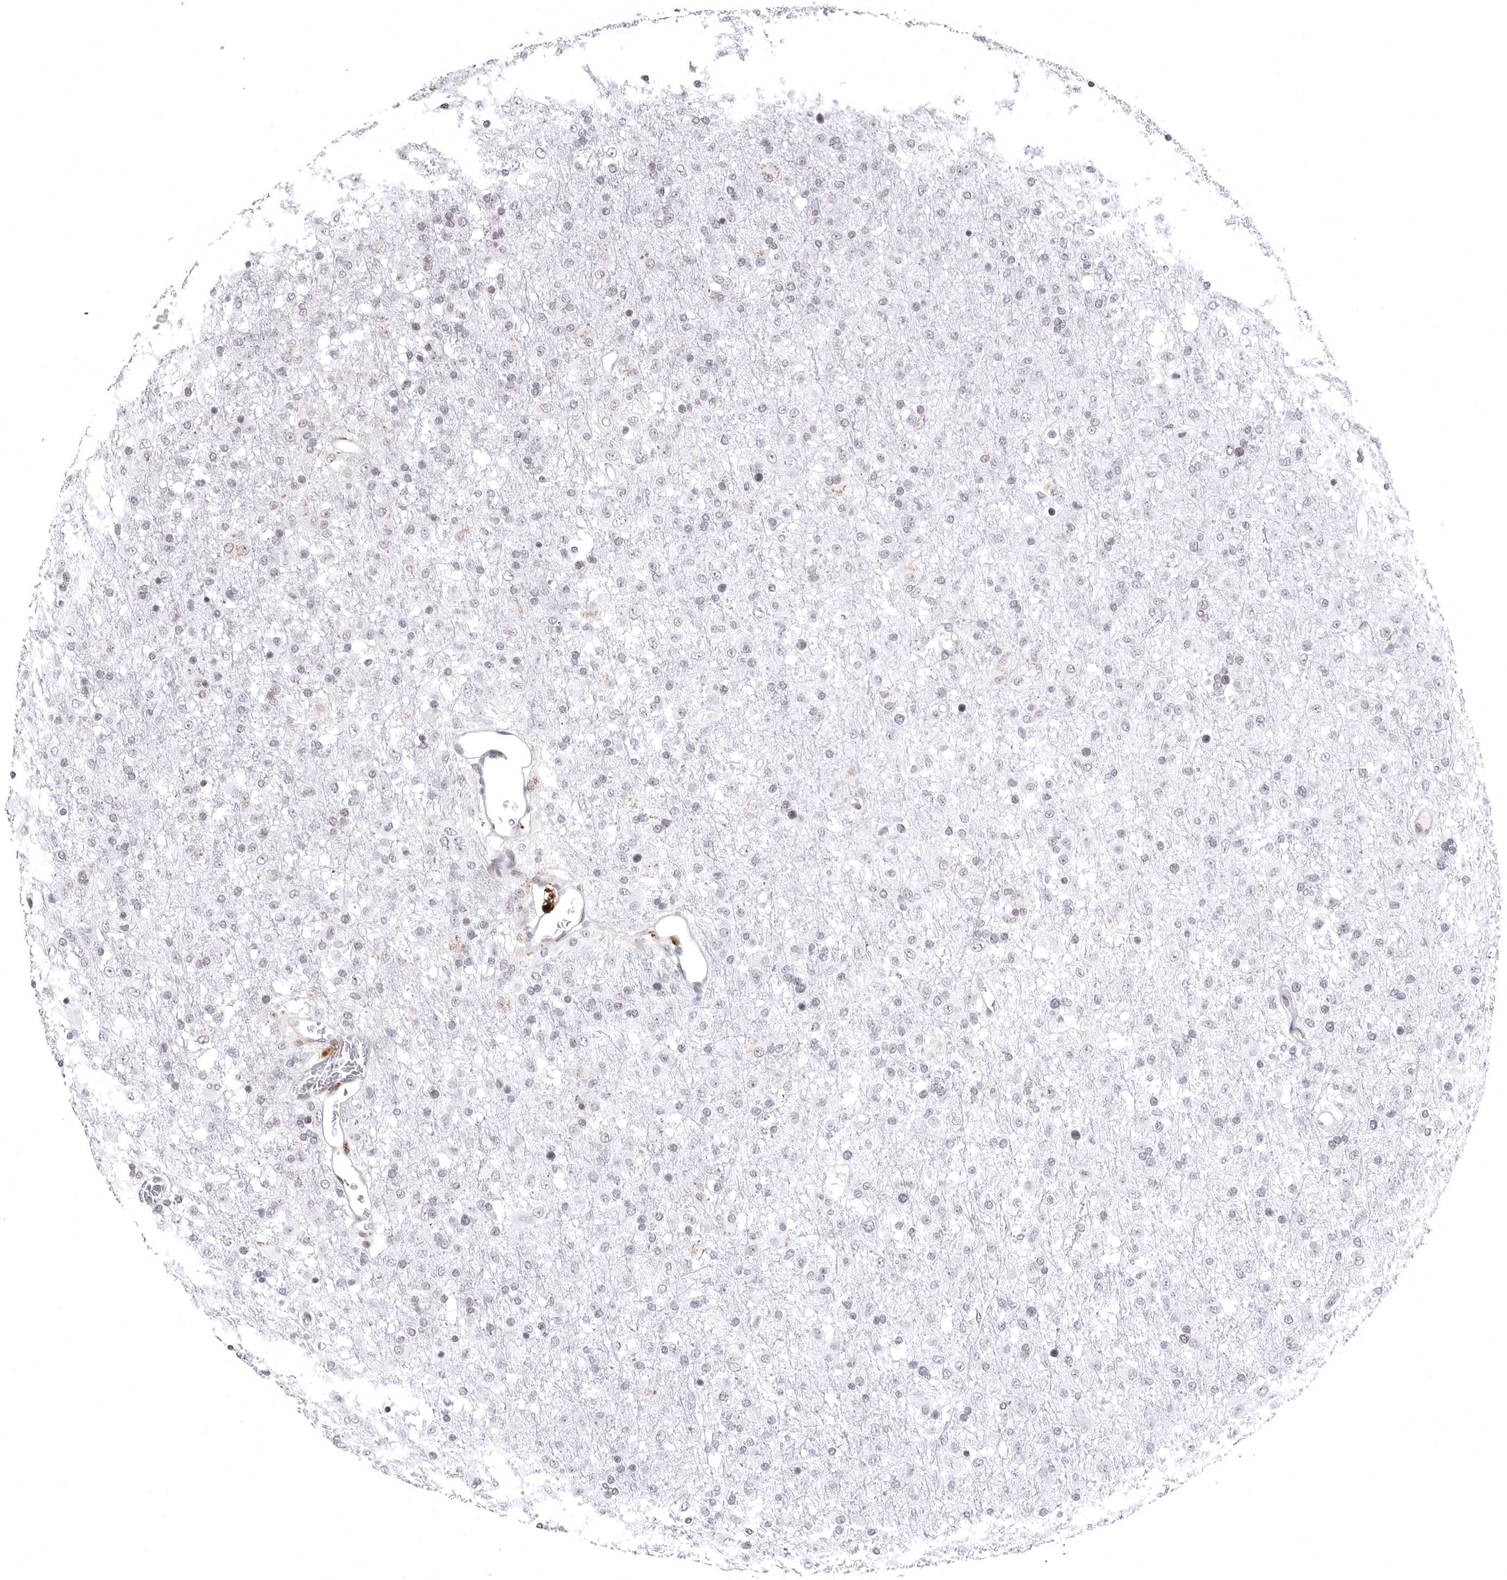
{"staining": {"intensity": "weak", "quantity": "<25%", "location": "nuclear"}, "tissue": "glioma", "cell_type": "Tumor cells", "image_type": "cancer", "snomed": [{"axis": "morphology", "description": "Glioma, malignant, Low grade"}, {"axis": "topography", "description": "Brain"}], "caption": "This is an IHC micrograph of human glioma. There is no expression in tumor cells.", "gene": "PHF3", "patient": {"sex": "male", "age": 65}}